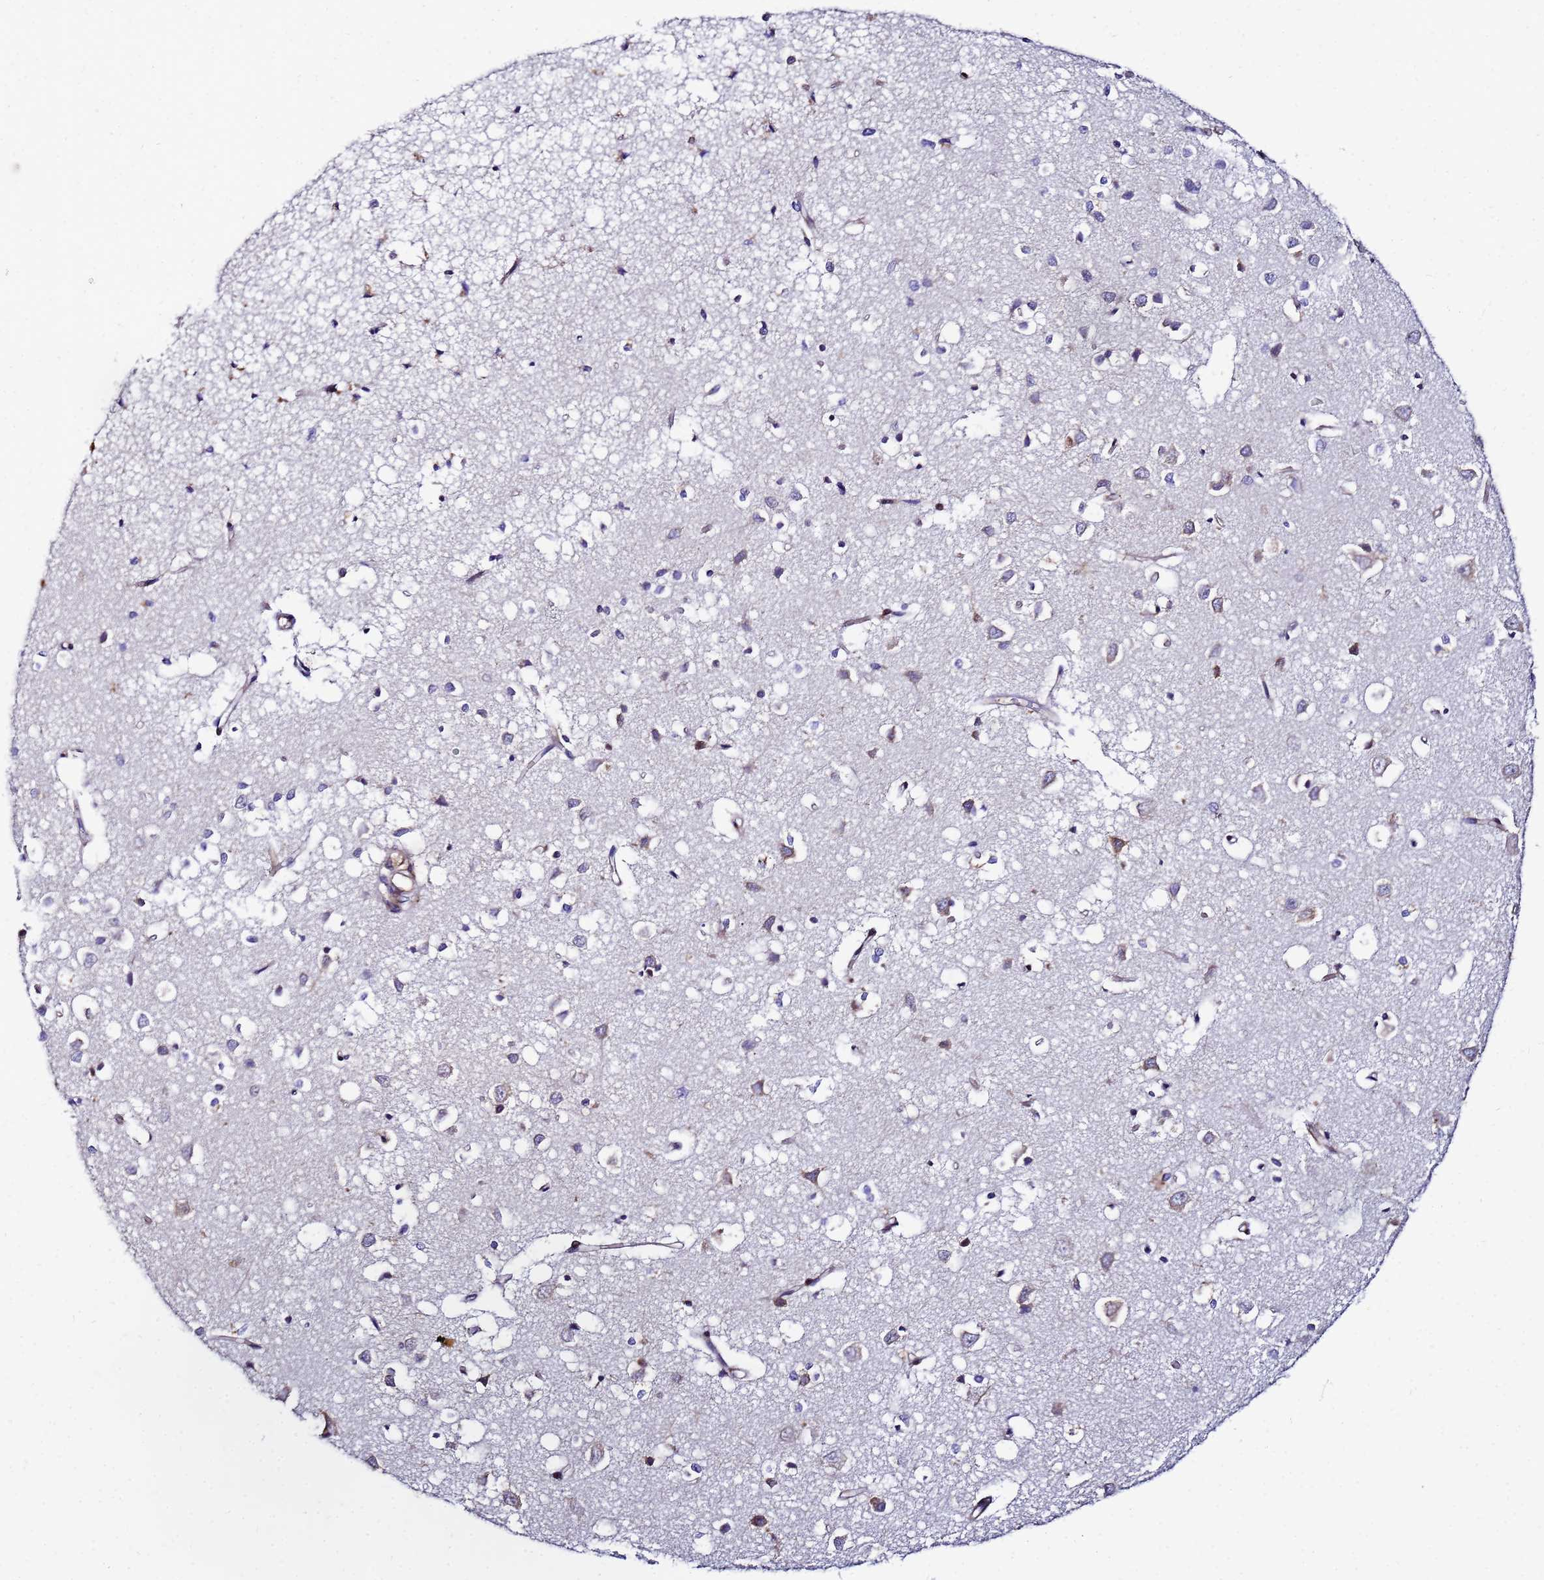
{"staining": {"intensity": "moderate", "quantity": "25%-75%", "location": "cytoplasmic/membranous"}, "tissue": "cerebral cortex", "cell_type": "Endothelial cells", "image_type": "normal", "snomed": [{"axis": "morphology", "description": "Normal tissue, NOS"}, {"axis": "topography", "description": "Cerebral cortex"}], "caption": "This image demonstrates immunohistochemistry staining of unremarkable cerebral cortex, with medium moderate cytoplasmic/membranous staining in about 25%-75% of endothelial cells.", "gene": "POM121C", "patient": {"sex": "female", "age": 64}}